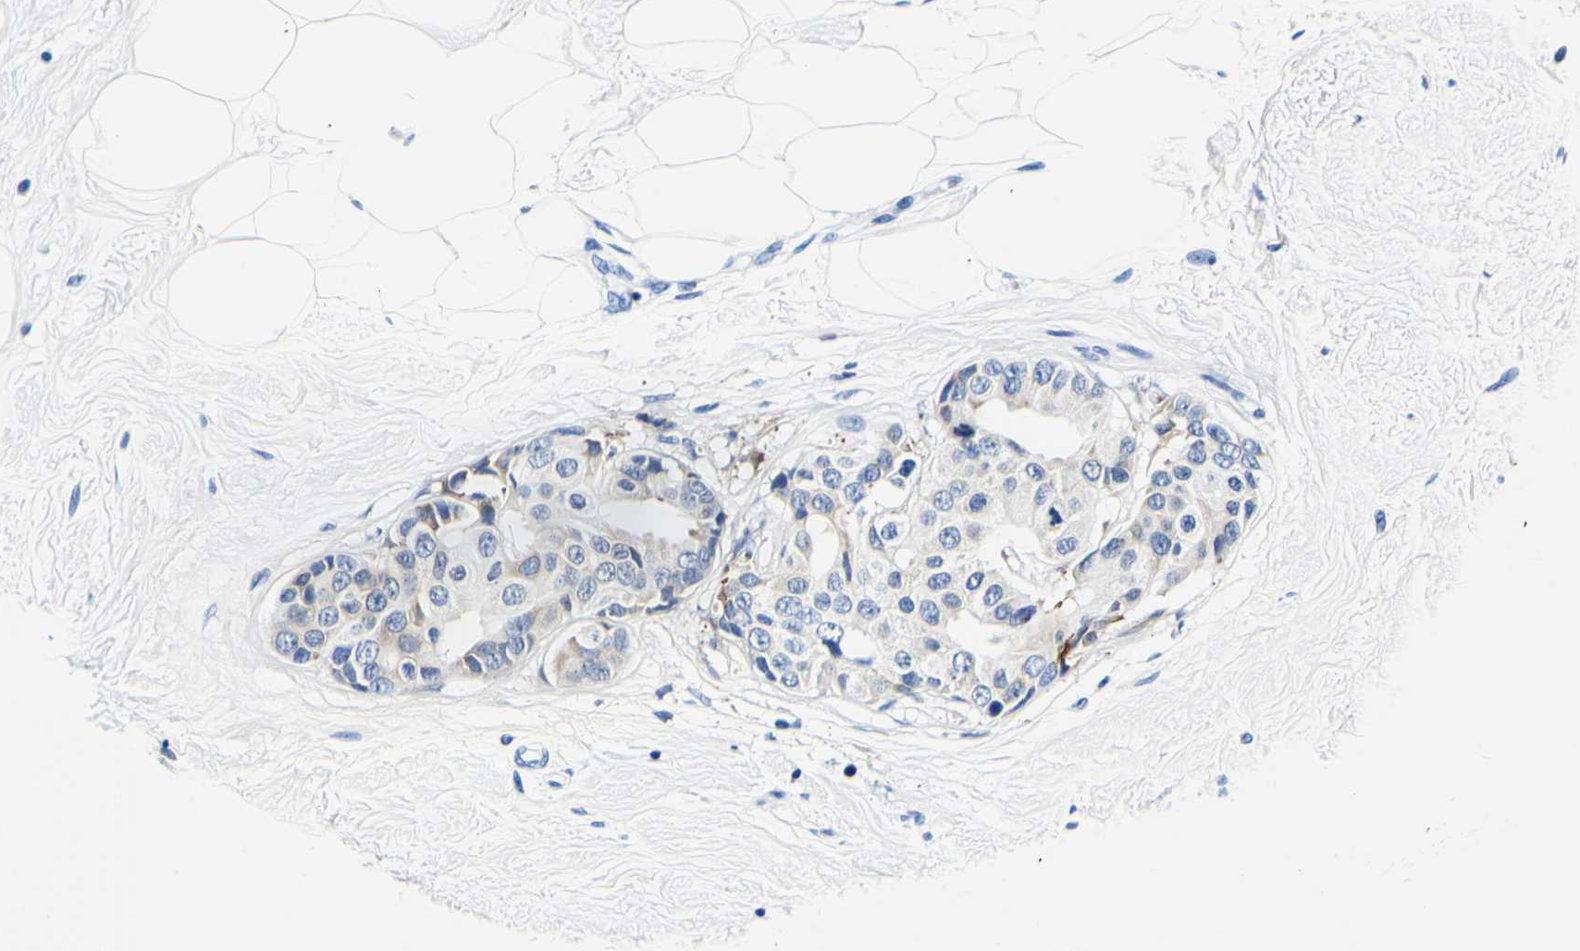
{"staining": {"intensity": "weak", "quantity": "<25%", "location": "cytoplasmic/membranous"}, "tissue": "breast cancer", "cell_type": "Tumor cells", "image_type": "cancer", "snomed": [{"axis": "morphology", "description": "Normal tissue, NOS"}, {"axis": "morphology", "description": "Duct carcinoma"}, {"axis": "topography", "description": "Breast"}], "caption": "Immunohistochemical staining of human breast infiltrating ductal carcinoma displays no significant expression in tumor cells. Nuclei are stained in blue.", "gene": "P4HB", "patient": {"sex": "female", "age": 39}}